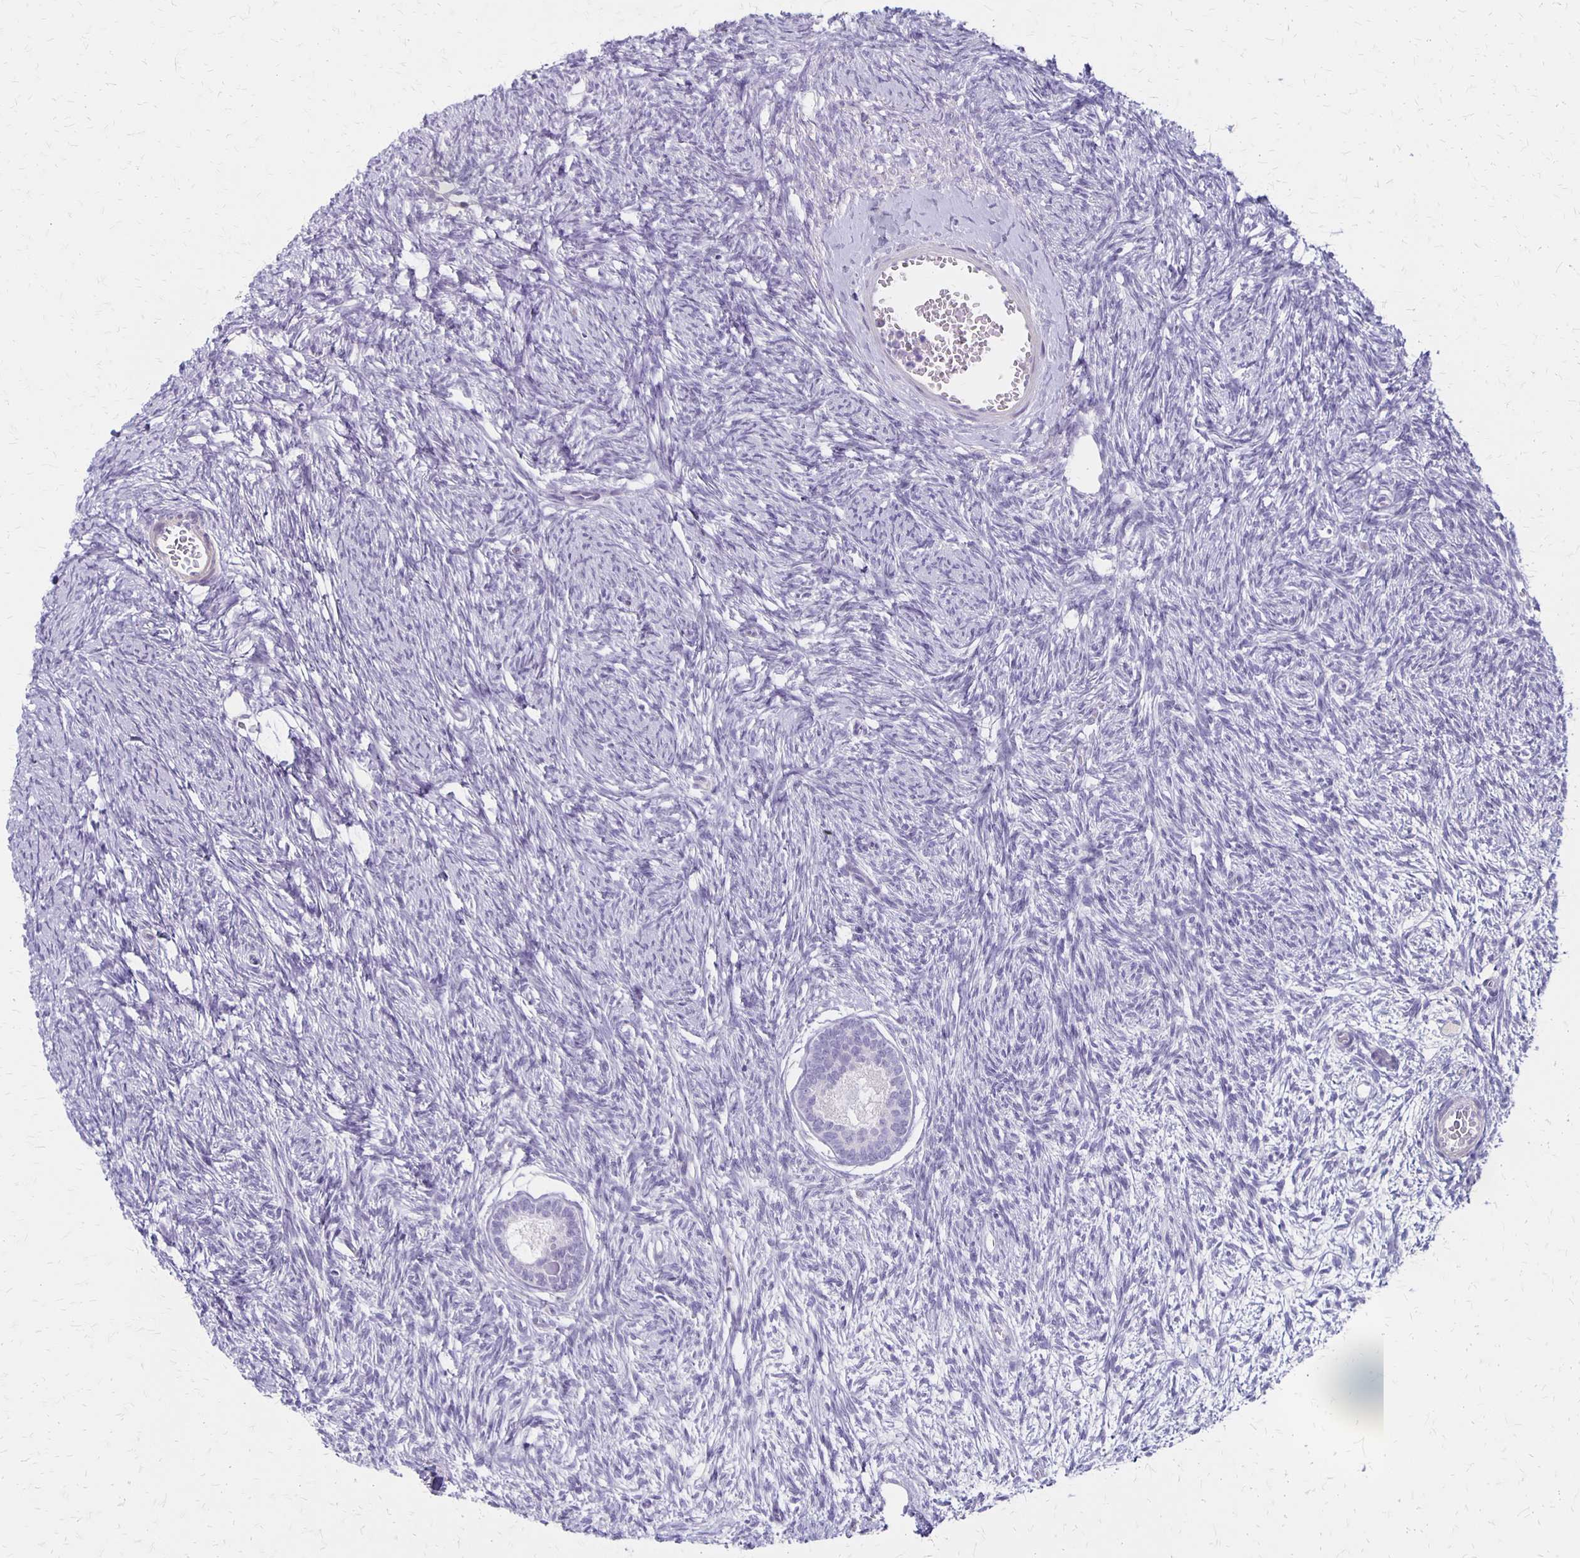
{"staining": {"intensity": "negative", "quantity": "none", "location": "none"}, "tissue": "ovary", "cell_type": "Follicle cells", "image_type": "normal", "snomed": [{"axis": "morphology", "description": "Normal tissue, NOS"}, {"axis": "topography", "description": "Ovary"}], "caption": "IHC photomicrograph of normal human ovary stained for a protein (brown), which displays no expression in follicle cells.", "gene": "HOMER1", "patient": {"sex": "female", "age": 33}}